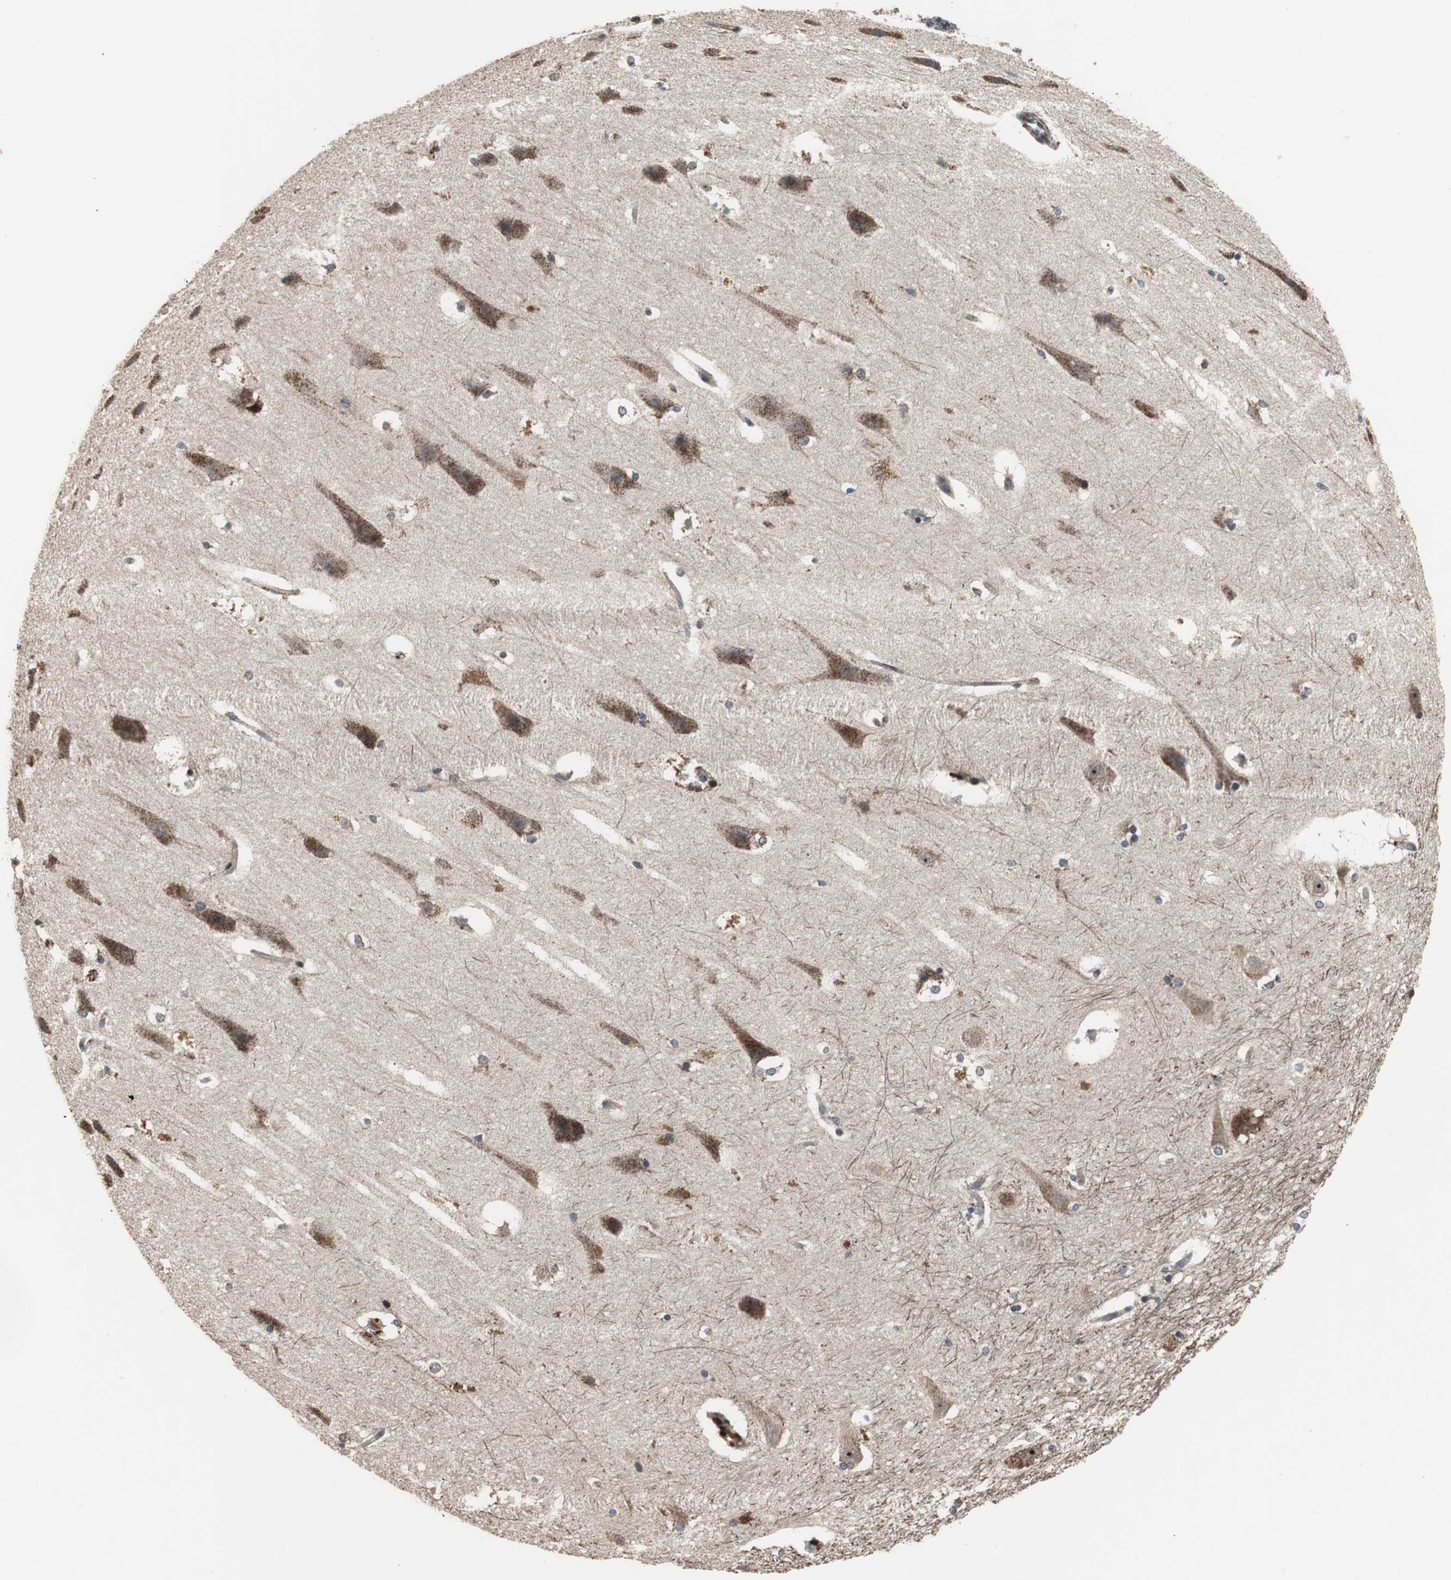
{"staining": {"intensity": "weak", "quantity": "25%-75%", "location": "cytoplasmic/membranous,nuclear"}, "tissue": "hippocampus", "cell_type": "Glial cells", "image_type": "normal", "snomed": [{"axis": "morphology", "description": "Normal tissue, NOS"}, {"axis": "topography", "description": "Hippocampus"}], "caption": "The micrograph reveals staining of benign hippocampus, revealing weak cytoplasmic/membranous,nuclear protein positivity (brown color) within glial cells. (DAB (3,3'-diaminobenzidine) = brown stain, brightfield microscopy at high magnification).", "gene": "MRPL40", "patient": {"sex": "female", "age": 19}}